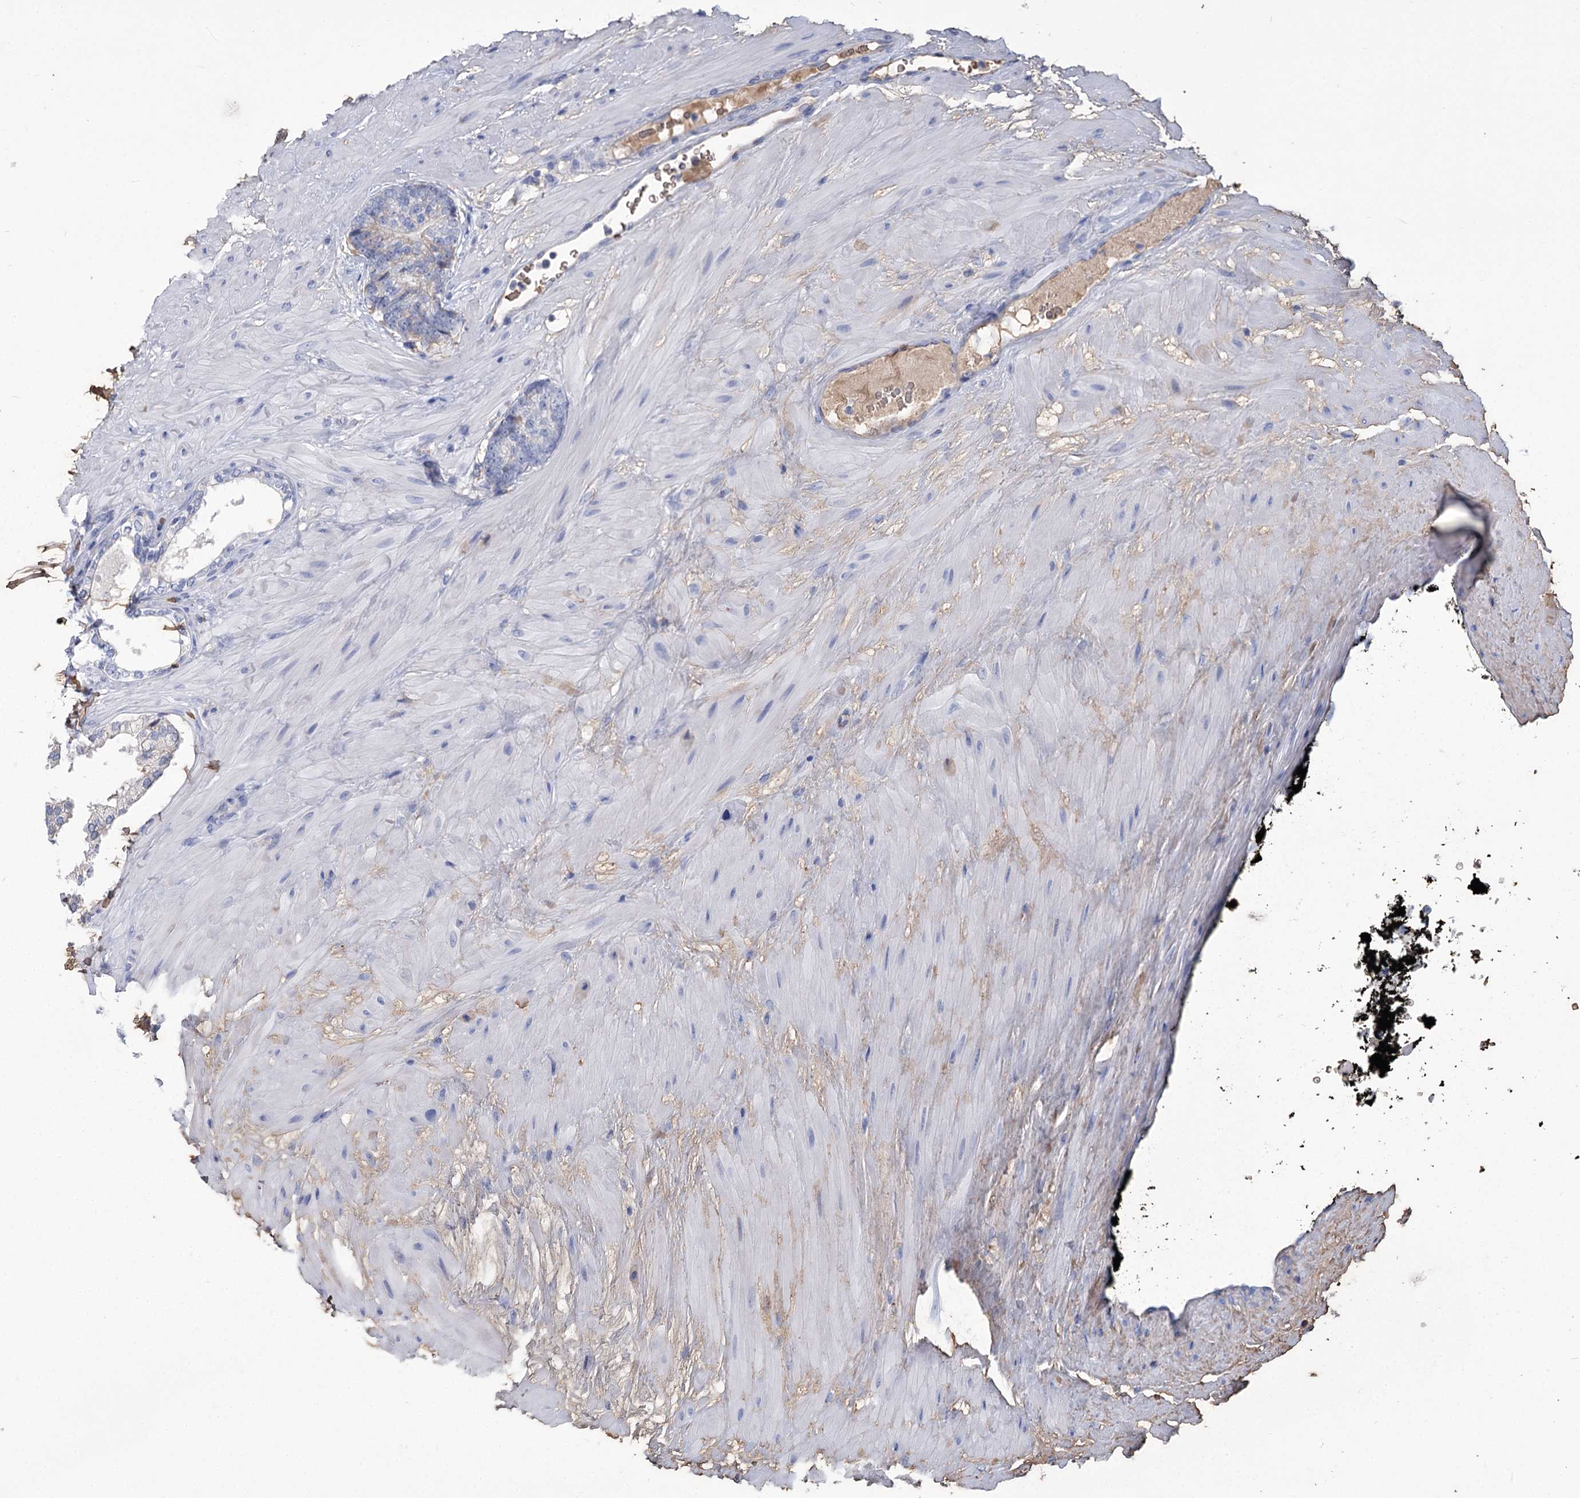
{"staining": {"intensity": "negative", "quantity": "none", "location": "none"}, "tissue": "prostate cancer", "cell_type": "Tumor cells", "image_type": "cancer", "snomed": [{"axis": "morphology", "description": "Adenocarcinoma, High grade"}, {"axis": "topography", "description": "Prostate"}], "caption": "Image shows no significant protein expression in tumor cells of prostate cancer.", "gene": "HBA1", "patient": {"sex": "male", "age": 61}}